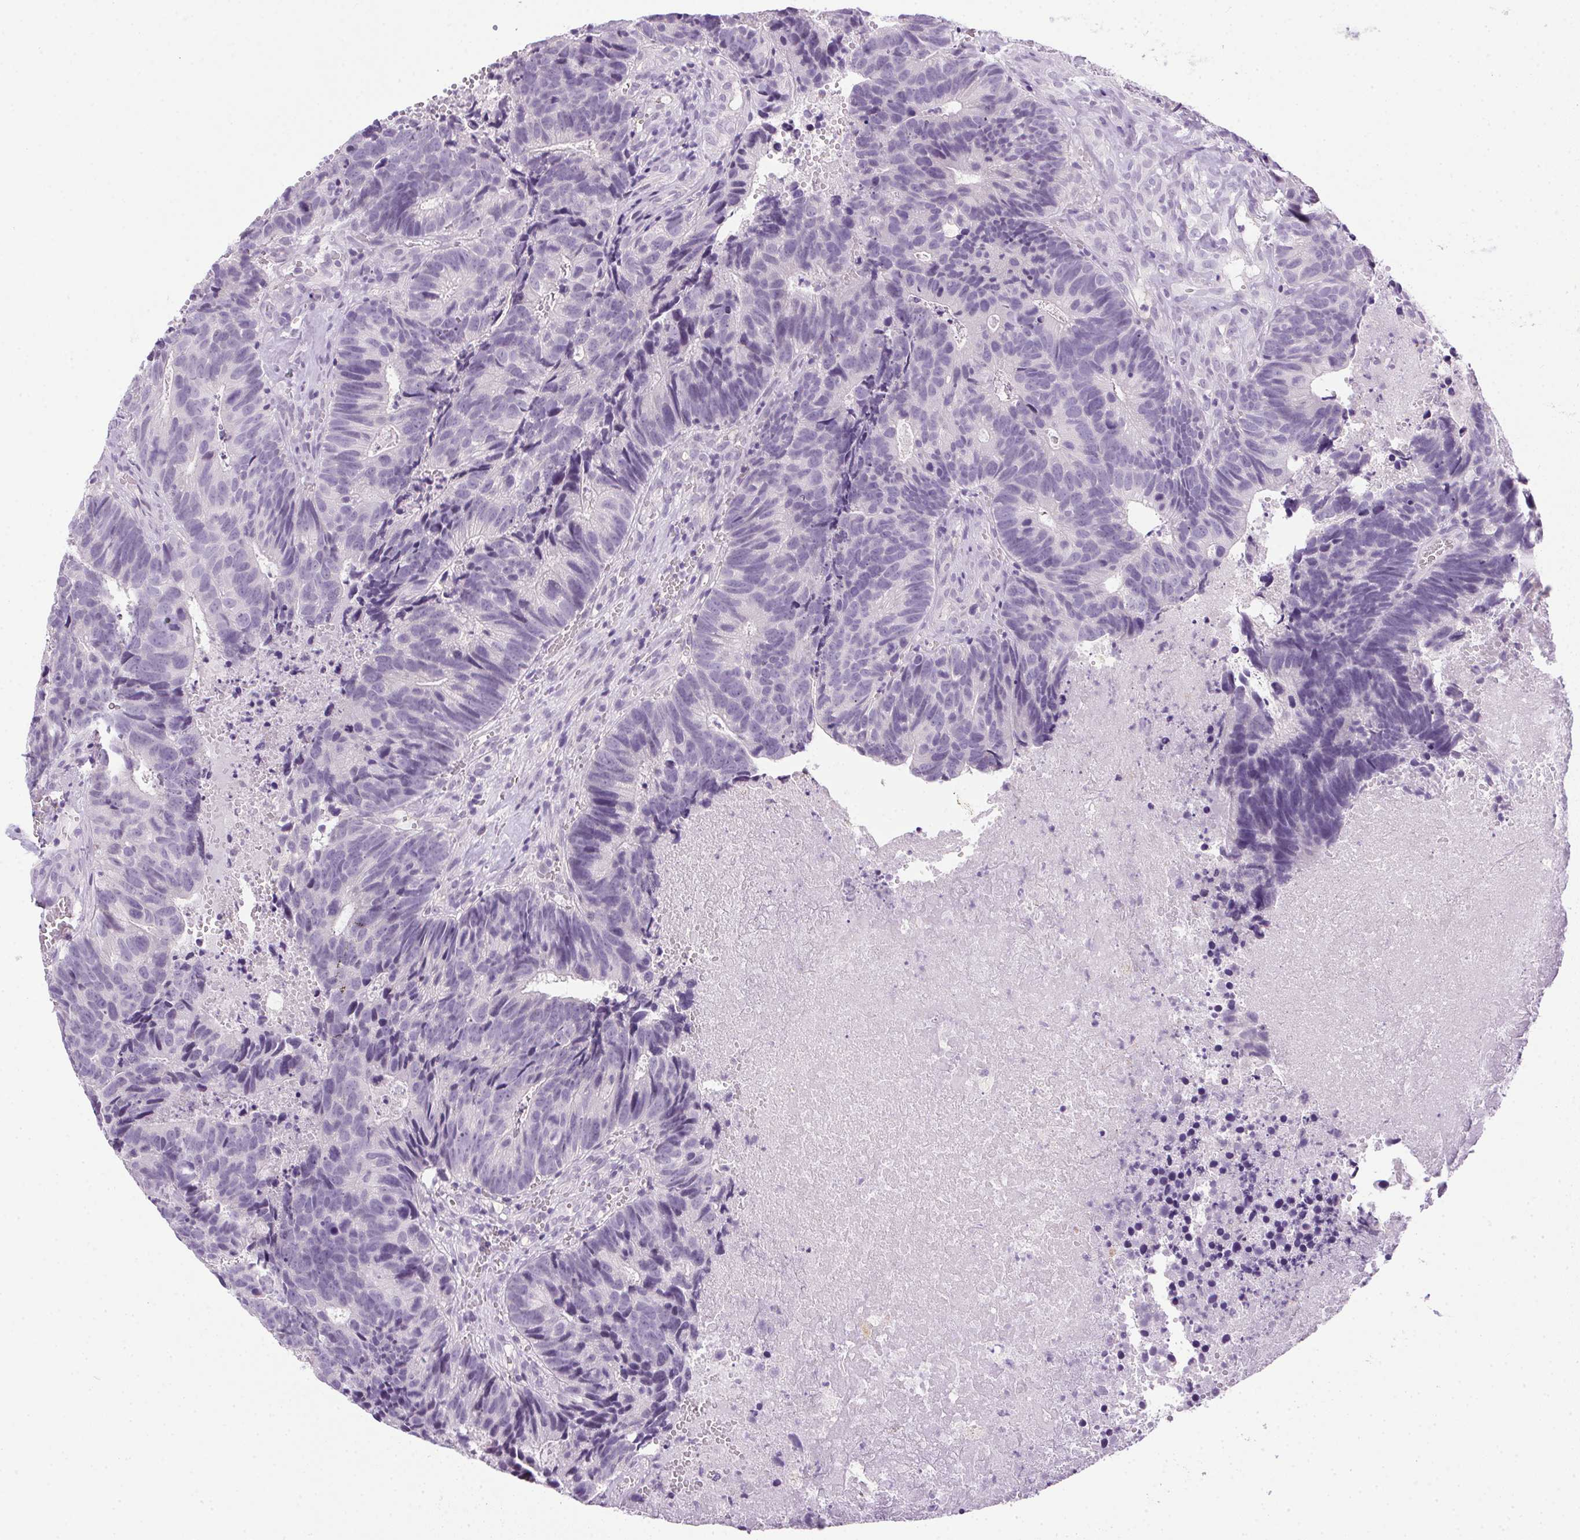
{"staining": {"intensity": "negative", "quantity": "none", "location": "none"}, "tissue": "head and neck cancer", "cell_type": "Tumor cells", "image_type": "cancer", "snomed": [{"axis": "morphology", "description": "Adenocarcinoma, NOS"}, {"axis": "topography", "description": "Head-Neck"}], "caption": "Protein analysis of head and neck cancer demonstrates no significant expression in tumor cells.", "gene": "PRL", "patient": {"sex": "male", "age": 62}}